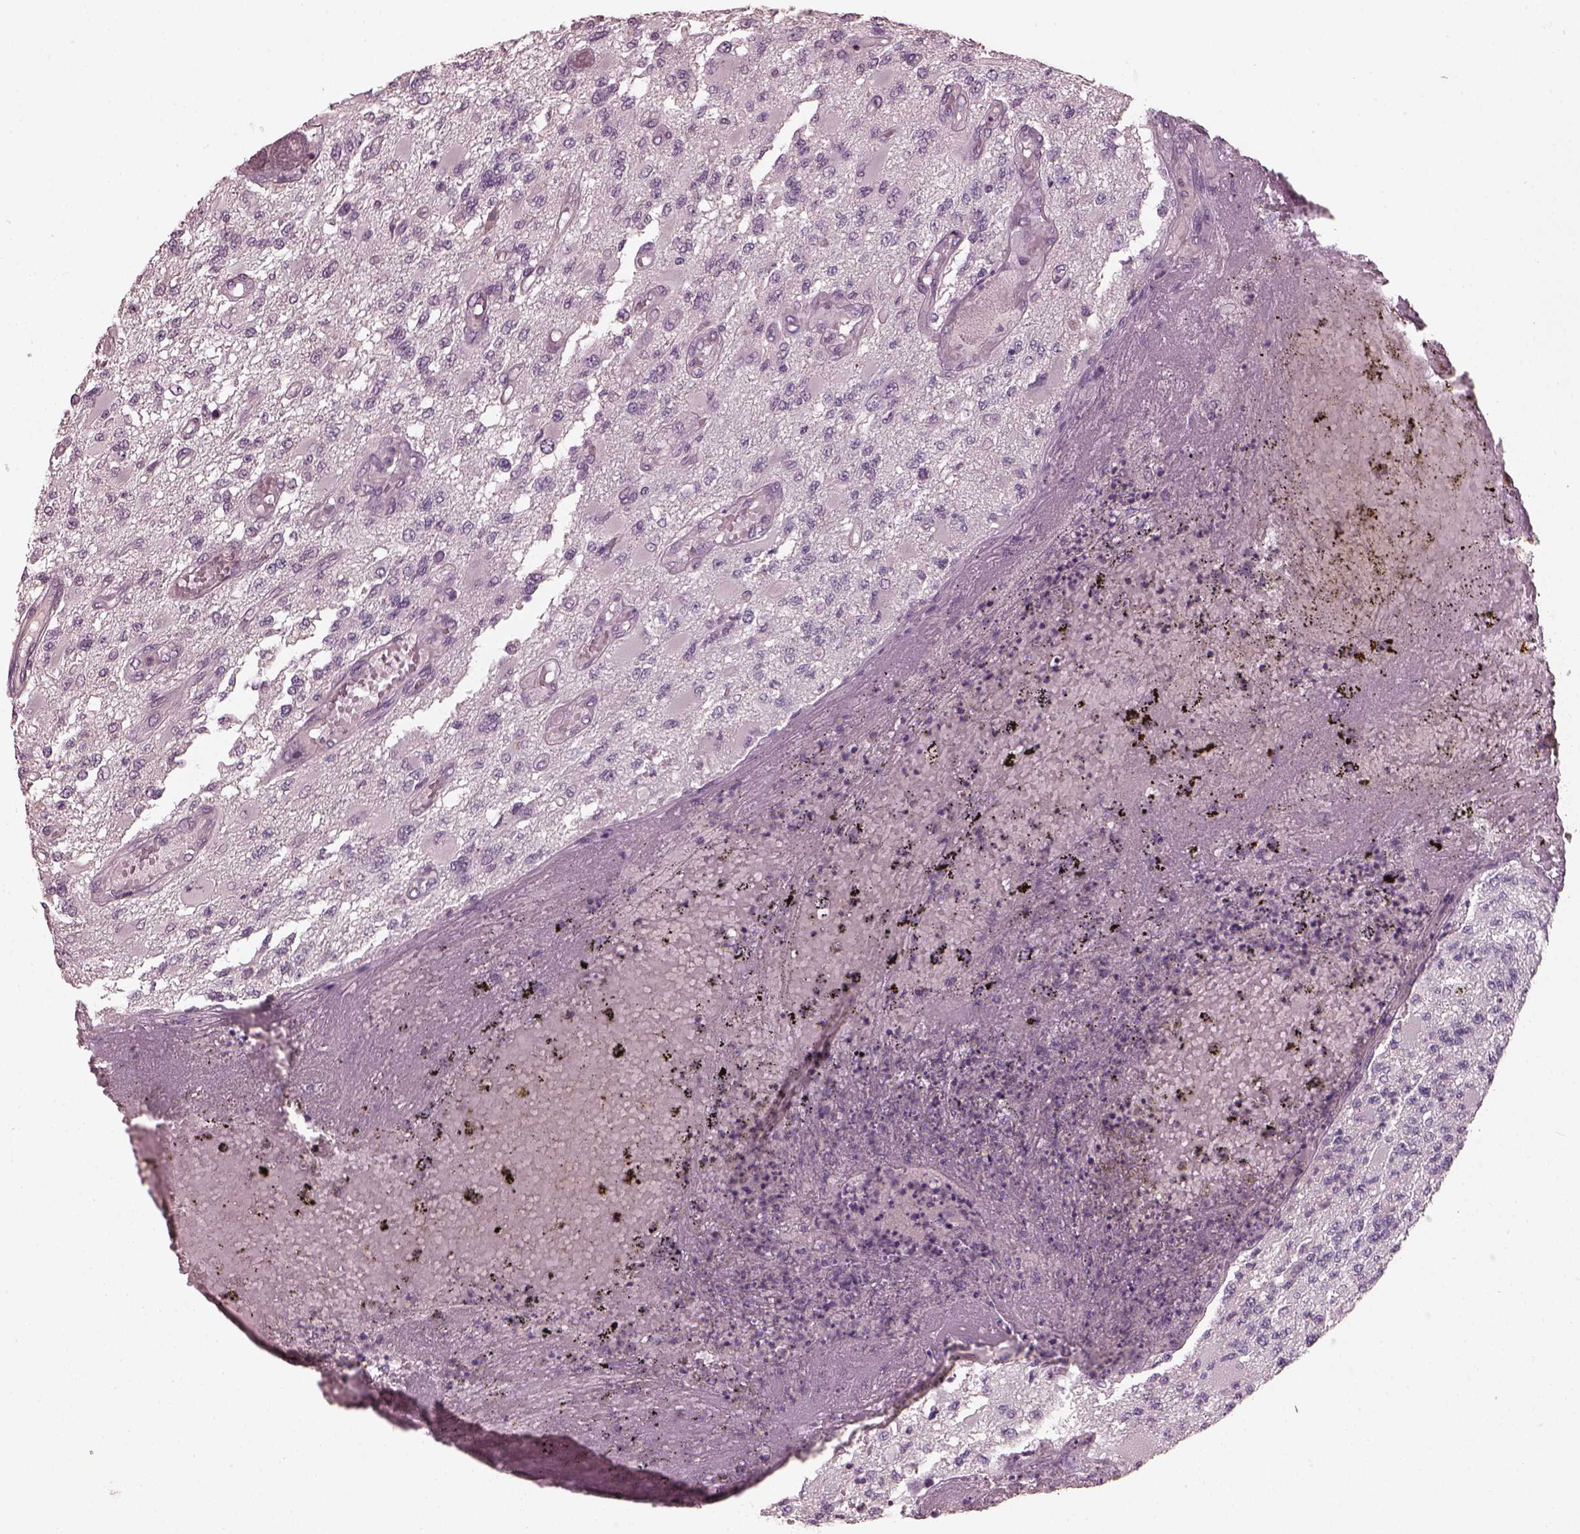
{"staining": {"intensity": "negative", "quantity": "none", "location": "none"}, "tissue": "glioma", "cell_type": "Tumor cells", "image_type": "cancer", "snomed": [{"axis": "morphology", "description": "Glioma, malignant, High grade"}, {"axis": "topography", "description": "Brain"}], "caption": "Tumor cells show no significant protein staining in glioma.", "gene": "OPTC", "patient": {"sex": "female", "age": 63}}